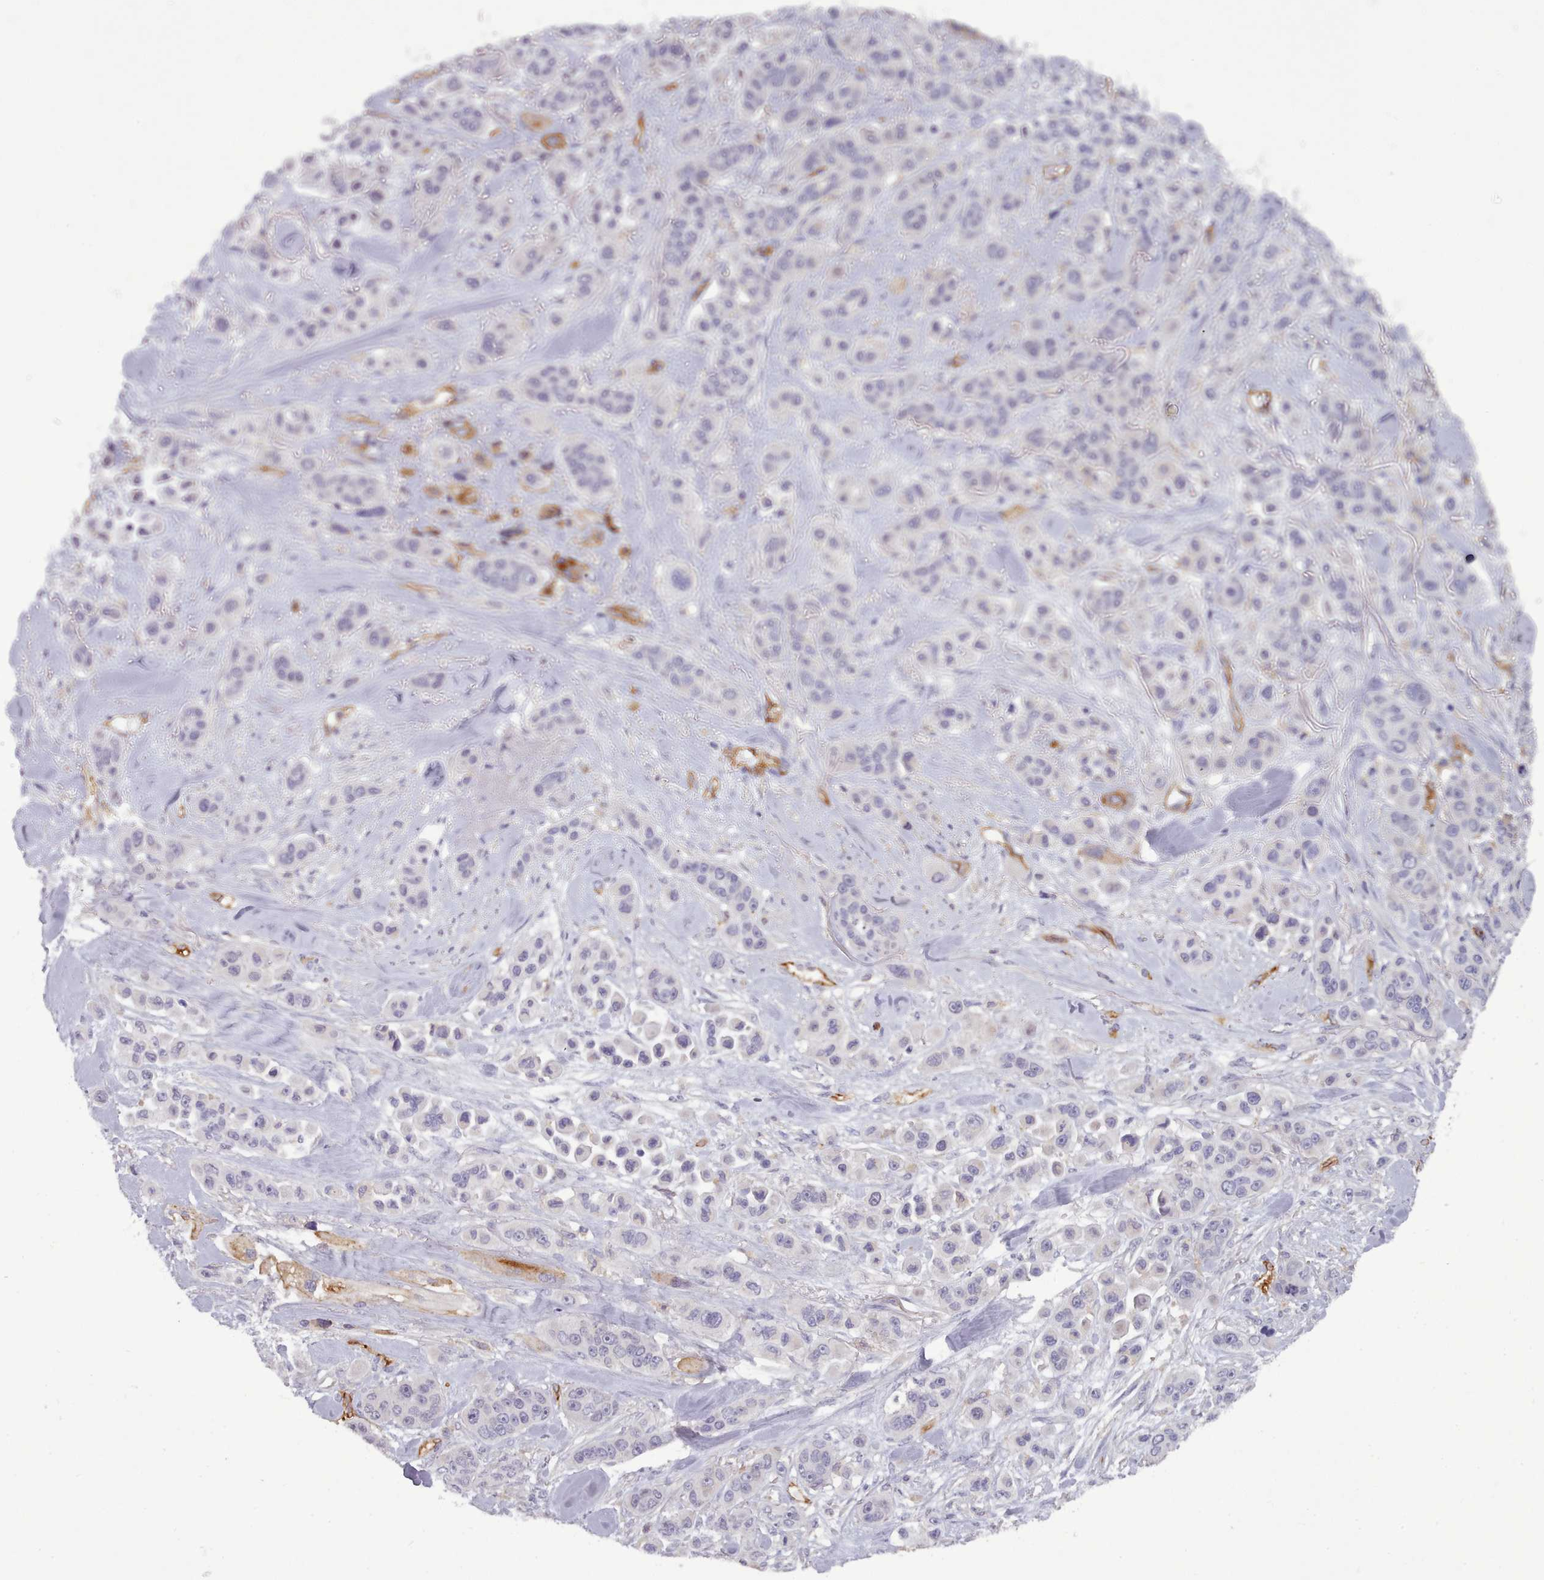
{"staining": {"intensity": "negative", "quantity": "none", "location": "none"}, "tissue": "skin cancer", "cell_type": "Tumor cells", "image_type": "cancer", "snomed": [{"axis": "morphology", "description": "Squamous cell carcinoma, NOS"}, {"axis": "topography", "description": "Skin"}], "caption": "Tumor cells show no significant protein expression in skin cancer.", "gene": "CD300LF", "patient": {"sex": "male", "age": 67}}